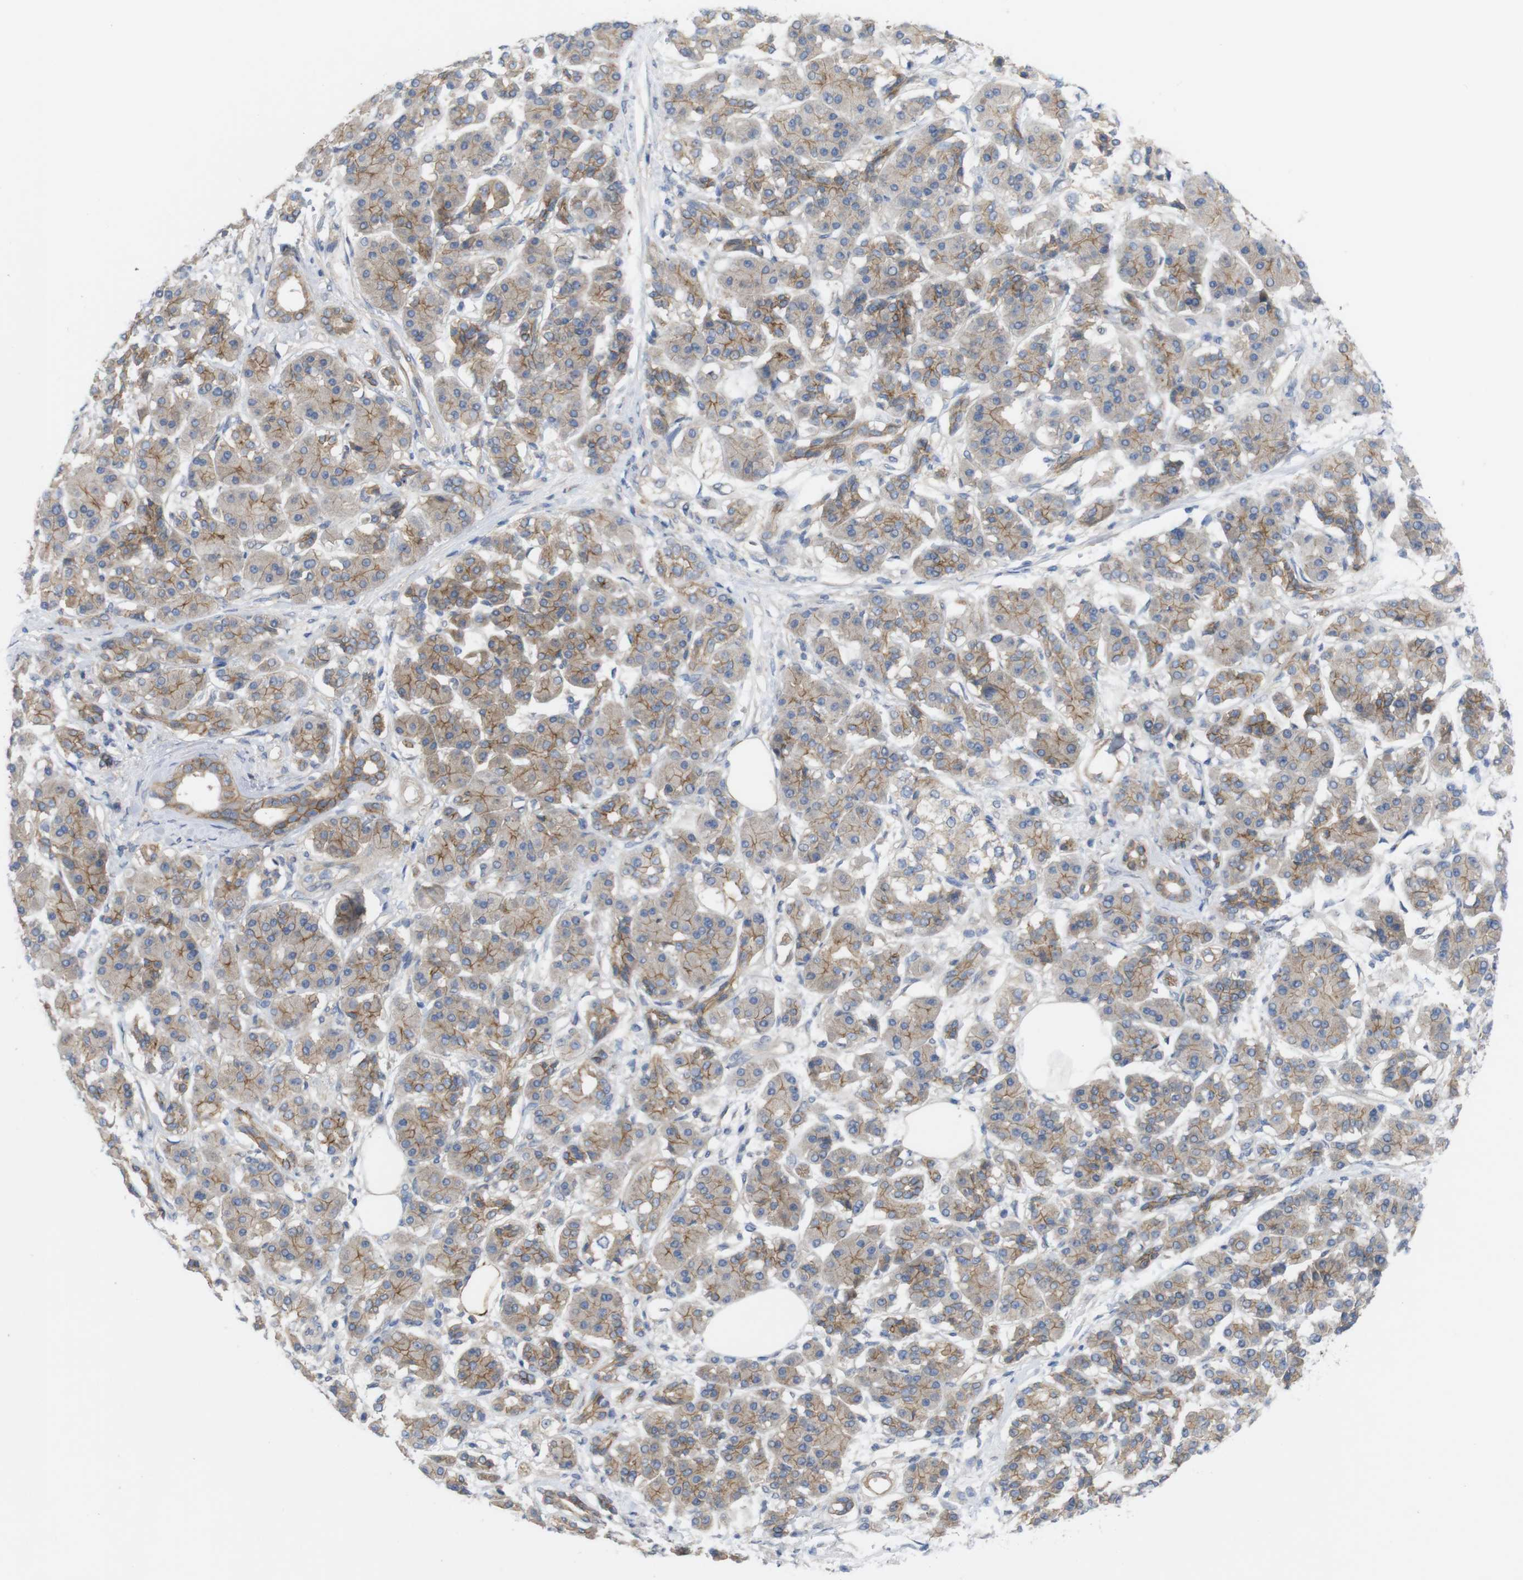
{"staining": {"intensity": "moderate", "quantity": ">75%", "location": "cytoplasmic/membranous"}, "tissue": "pancreatic cancer", "cell_type": "Tumor cells", "image_type": "cancer", "snomed": [{"axis": "morphology", "description": "Adenocarcinoma, NOS"}, {"axis": "topography", "description": "Pancreas"}], "caption": "Brown immunohistochemical staining in human adenocarcinoma (pancreatic) displays moderate cytoplasmic/membranous positivity in approximately >75% of tumor cells.", "gene": "KIDINS220", "patient": {"sex": "female", "age": 56}}